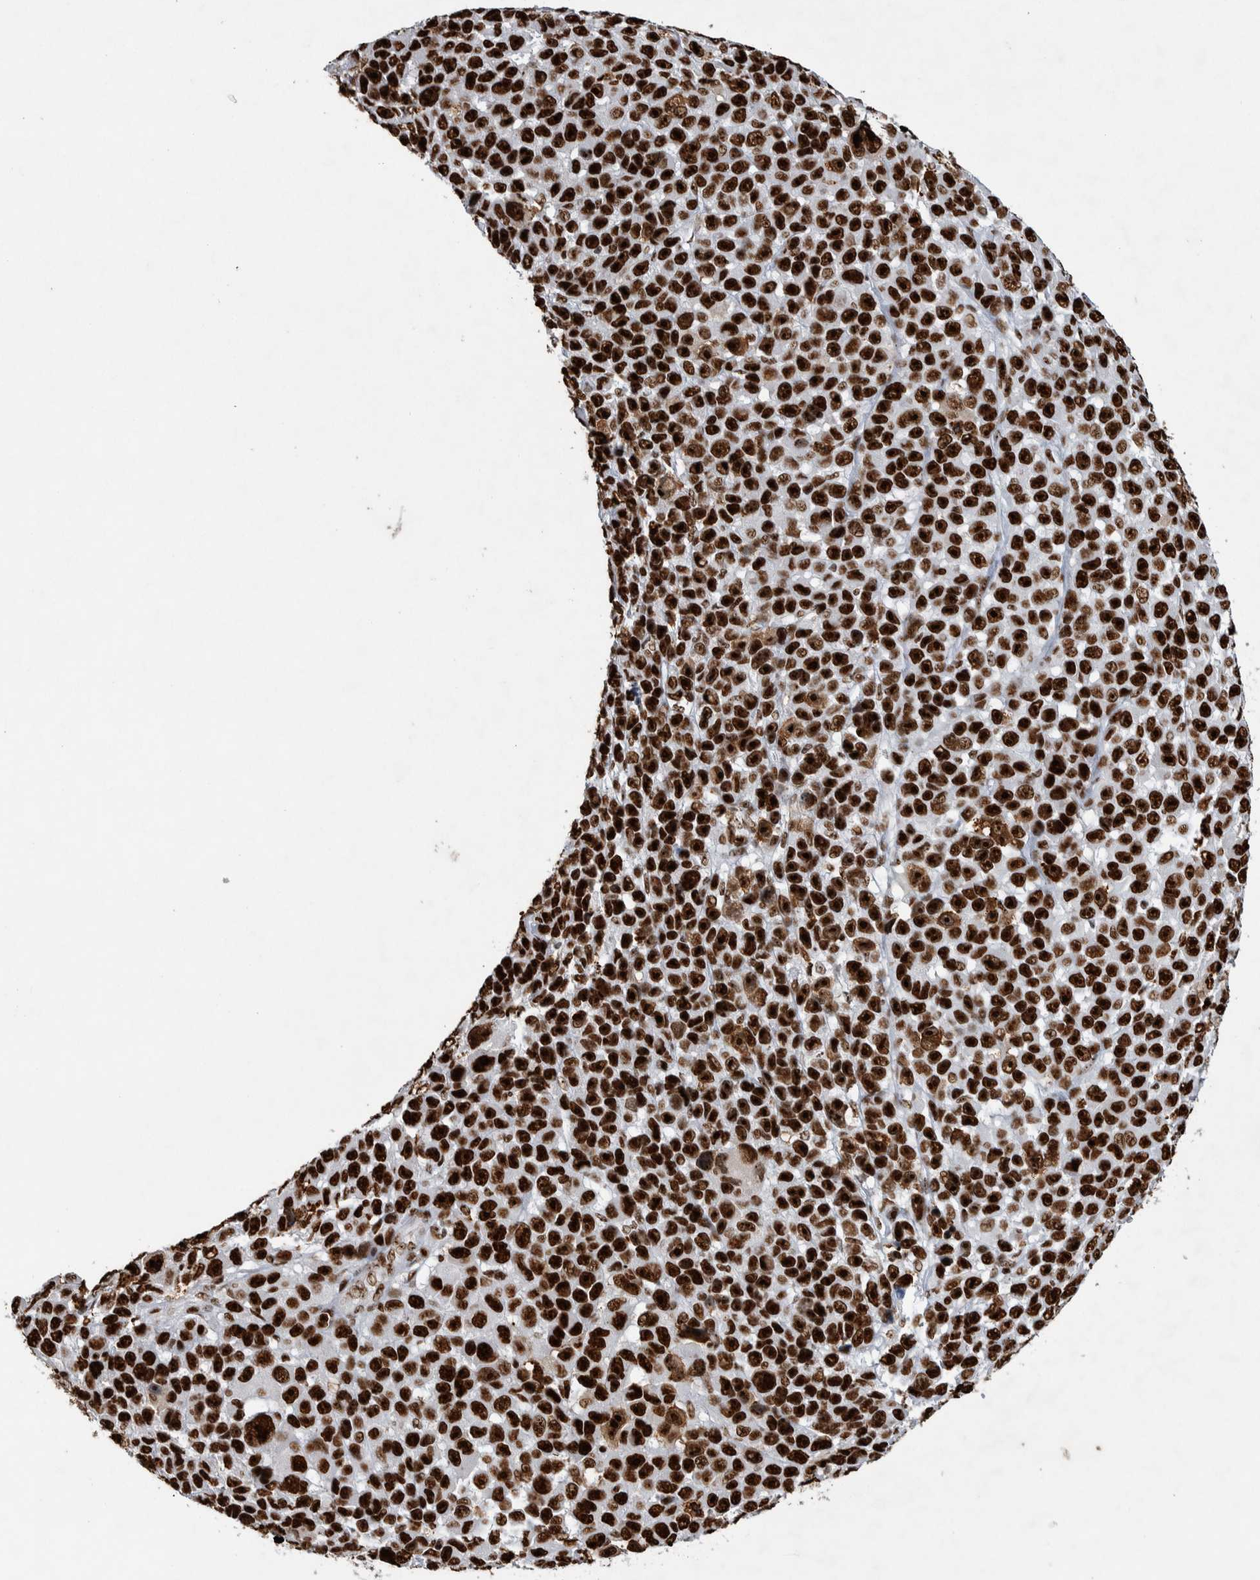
{"staining": {"intensity": "strong", "quantity": ">75%", "location": "nuclear"}, "tissue": "melanoma", "cell_type": "Tumor cells", "image_type": "cancer", "snomed": [{"axis": "morphology", "description": "Malignant melanoma, NOS"}, {"axis": "topography", "description": "Skin"}], "caption": "Melanoma was stained to show a protein in brown. There is high levels of strong nuclear staining in about >75% of tumor cells. (DAB IHC, brown staining for protein, blue staining for nuclei).", "gene": "NCL", "patient": {"sex": "male", "age": 53}}